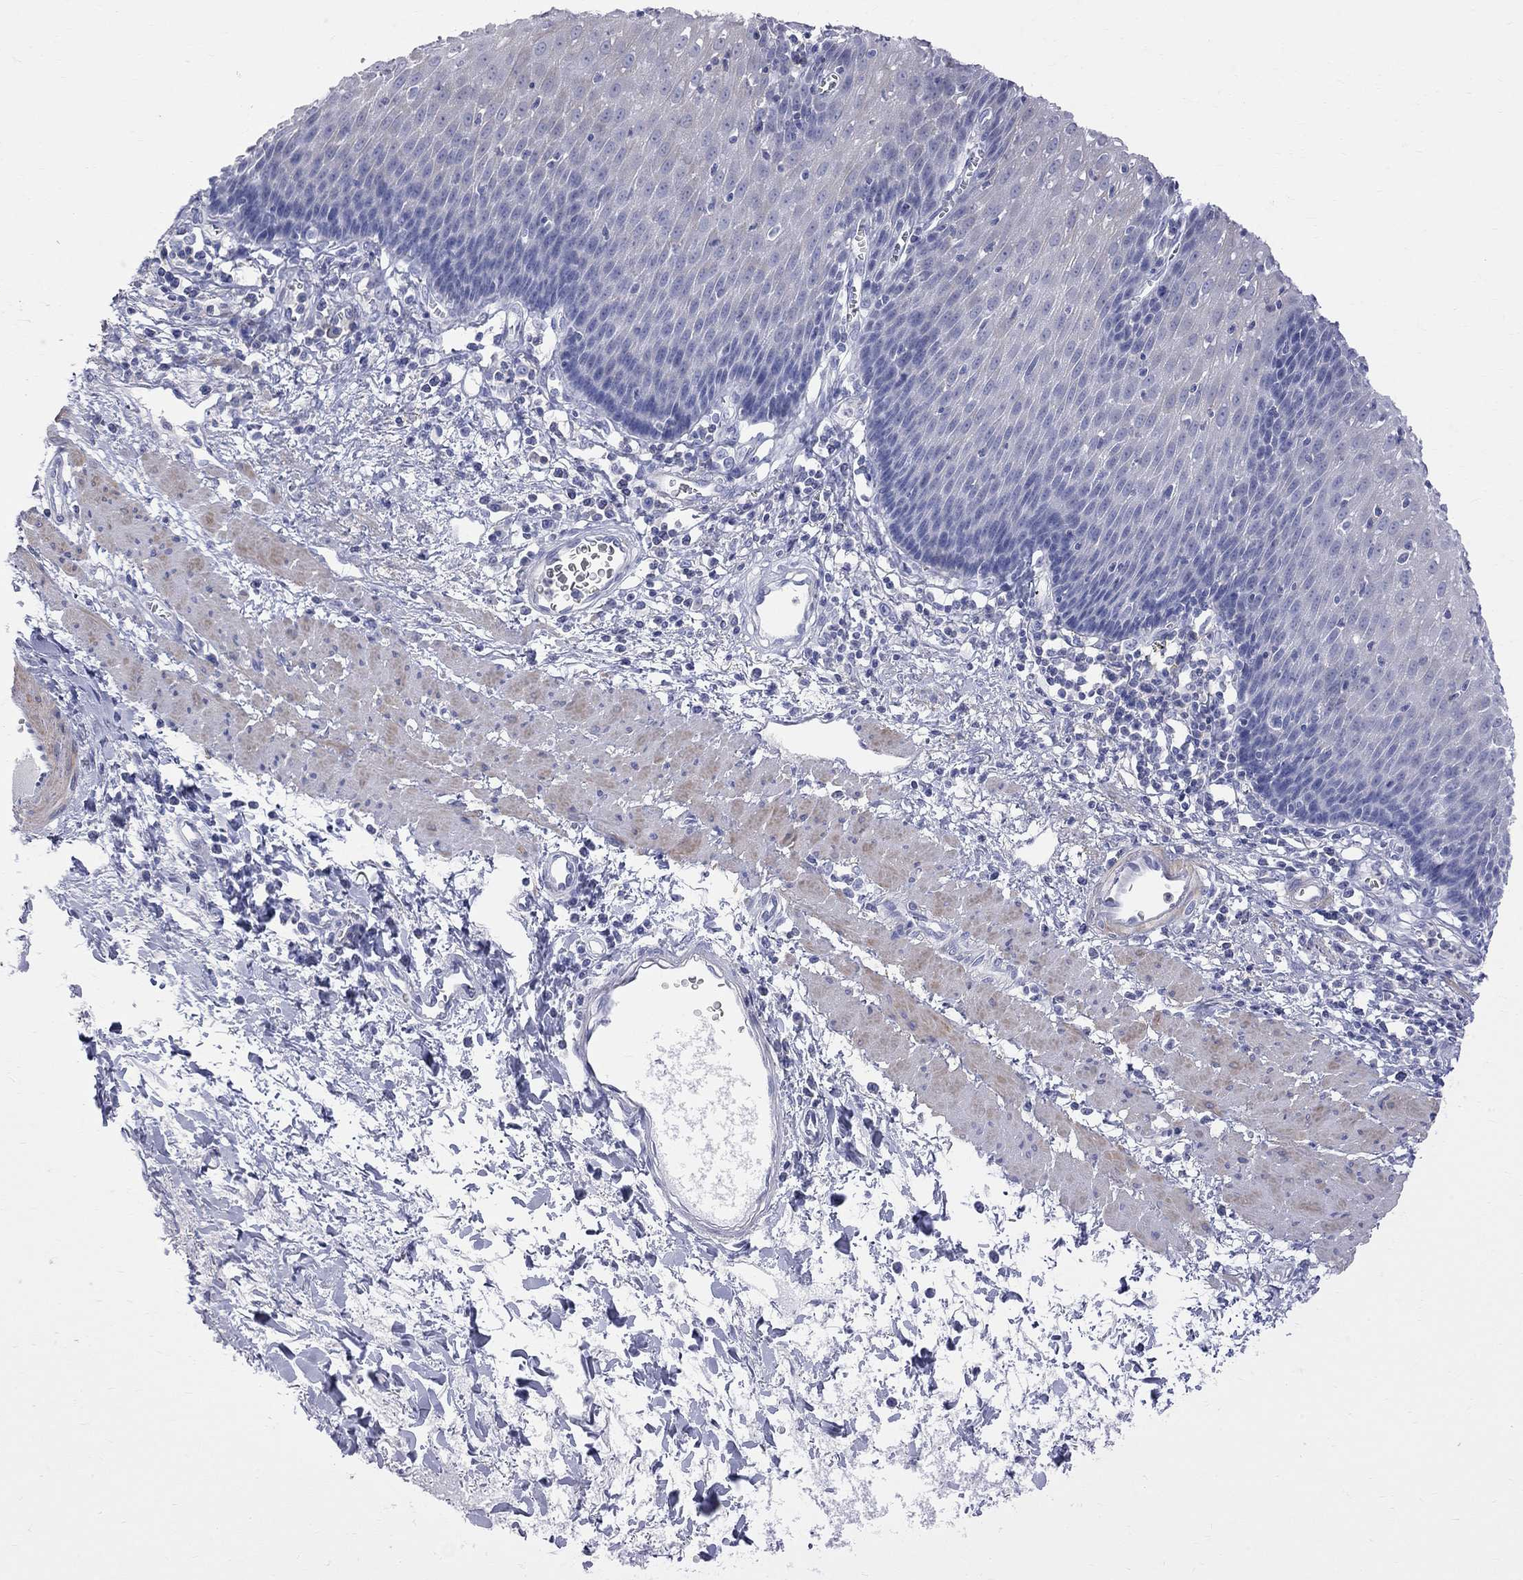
{"staining": {"intensity": "negative", "quantity": "none", "location": "none"}, "tissue": "esophagus", "cell_type": "Squamous epithelial cells", "image_type": "normal", "snomed": [{"axis": "morphology", "description": "Normal tissue, NOS"}, {"axis": "topography", "description": "Esophagus"}], "caption": "The histopathology image shows no significant positivity in squamous epithelial cells of esophagus. Nuclei are stained in blue.", "gene": "S100A3", "patient": {"sex": "male", "age": 57}}